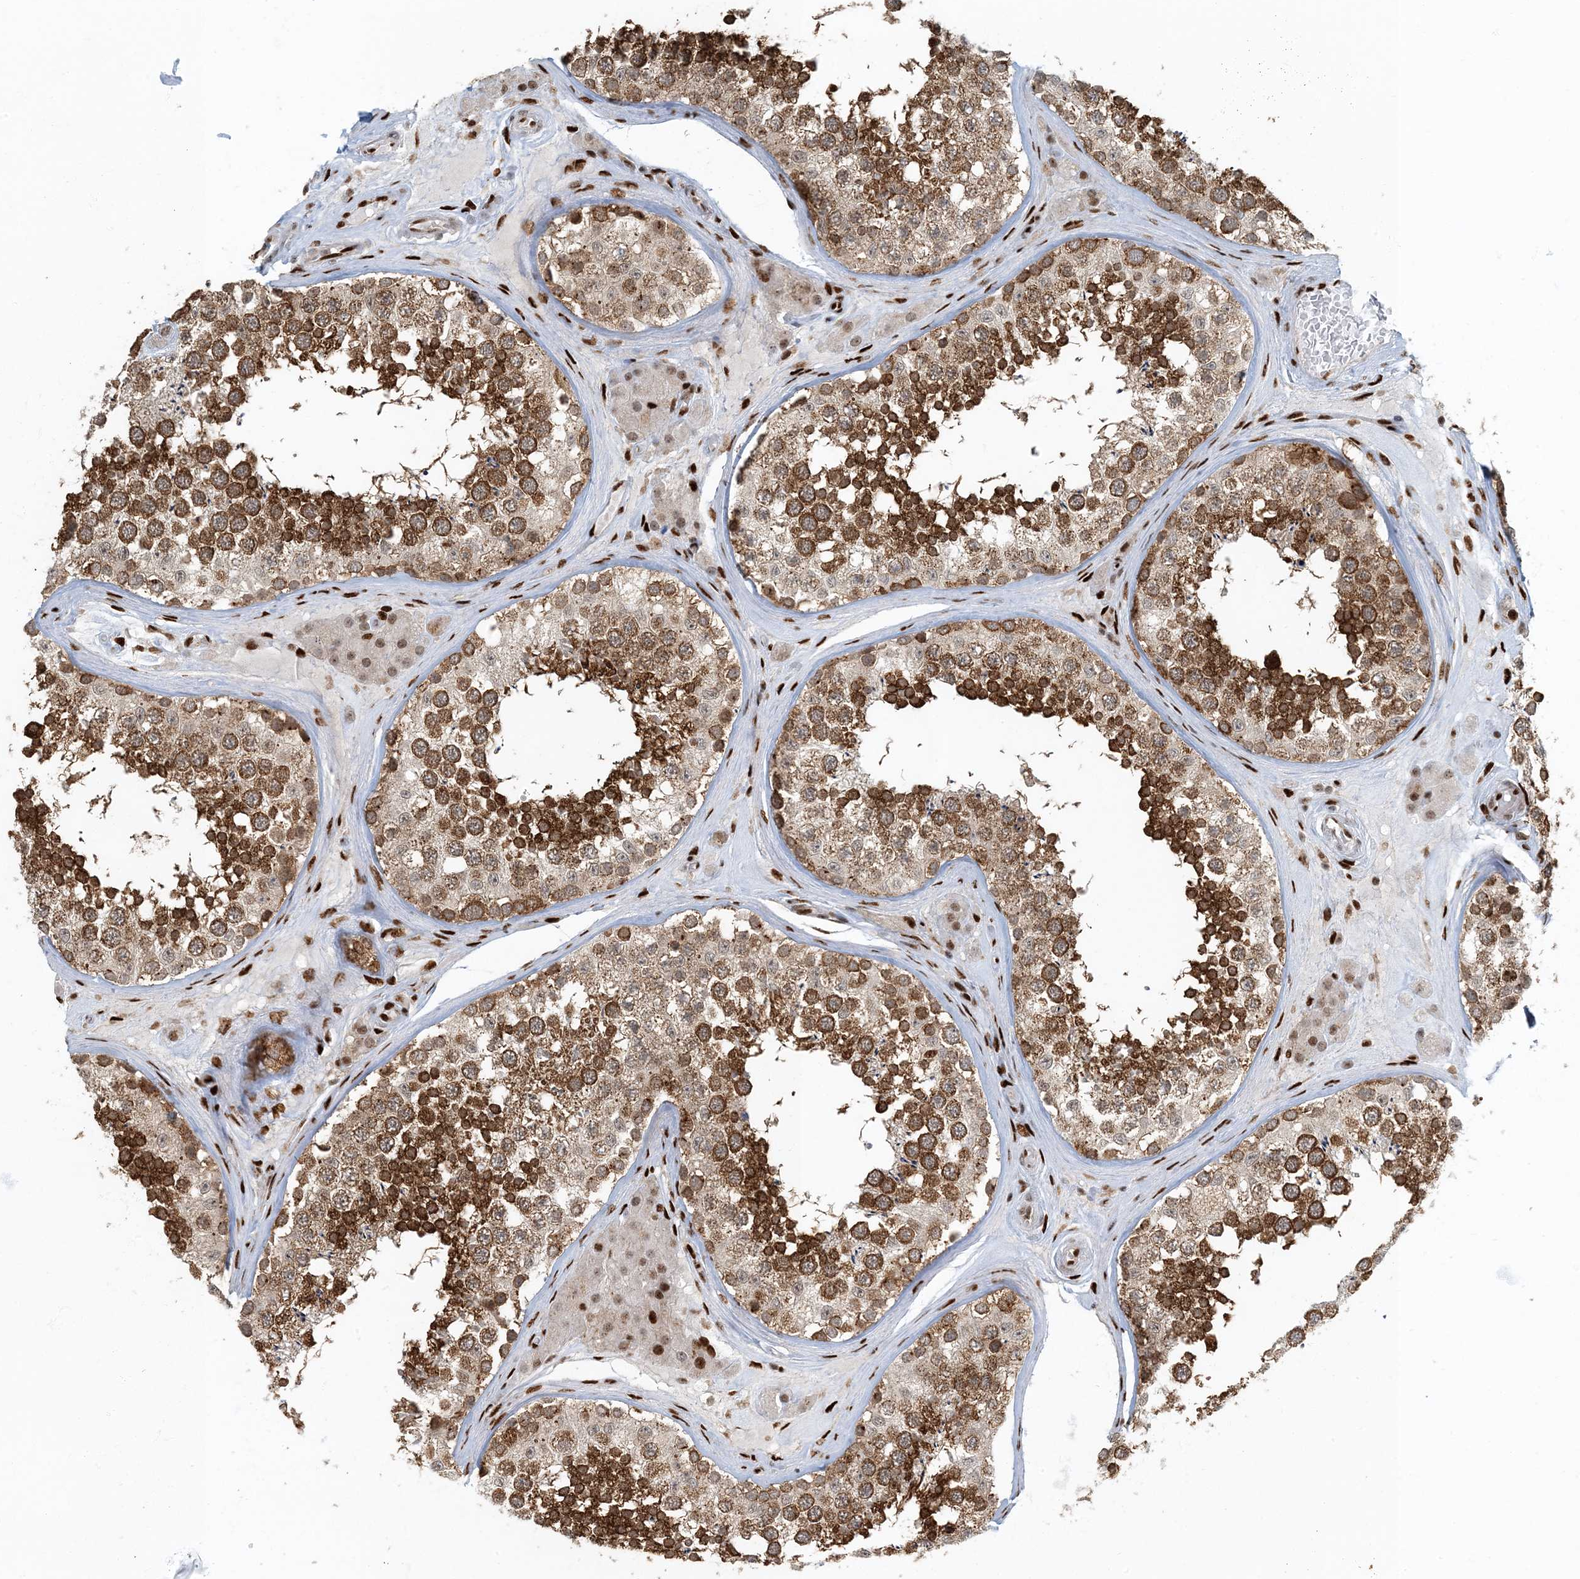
{"staining": {"intensity": "strong", "quantity": ">75%", "location": "cytoplasmic/membranous"}, "tissue": "testis", "cell_type": "Cells in seminiferous ducts", "image_type": "normal", "snomed": [{"axis": "morphology", "description": "Normal tissue, NOS"}, {"axis": "topography", "description": "Testis"}], "caption": "This photomicrograph reveals IHC staining of benign human testis, with high strong cytoplasmic/membranous positivity in approximately >75% of cells in seminiferous ducts.", "gene": "MBD1", "patient": {"sex": "male", "age": 46}}